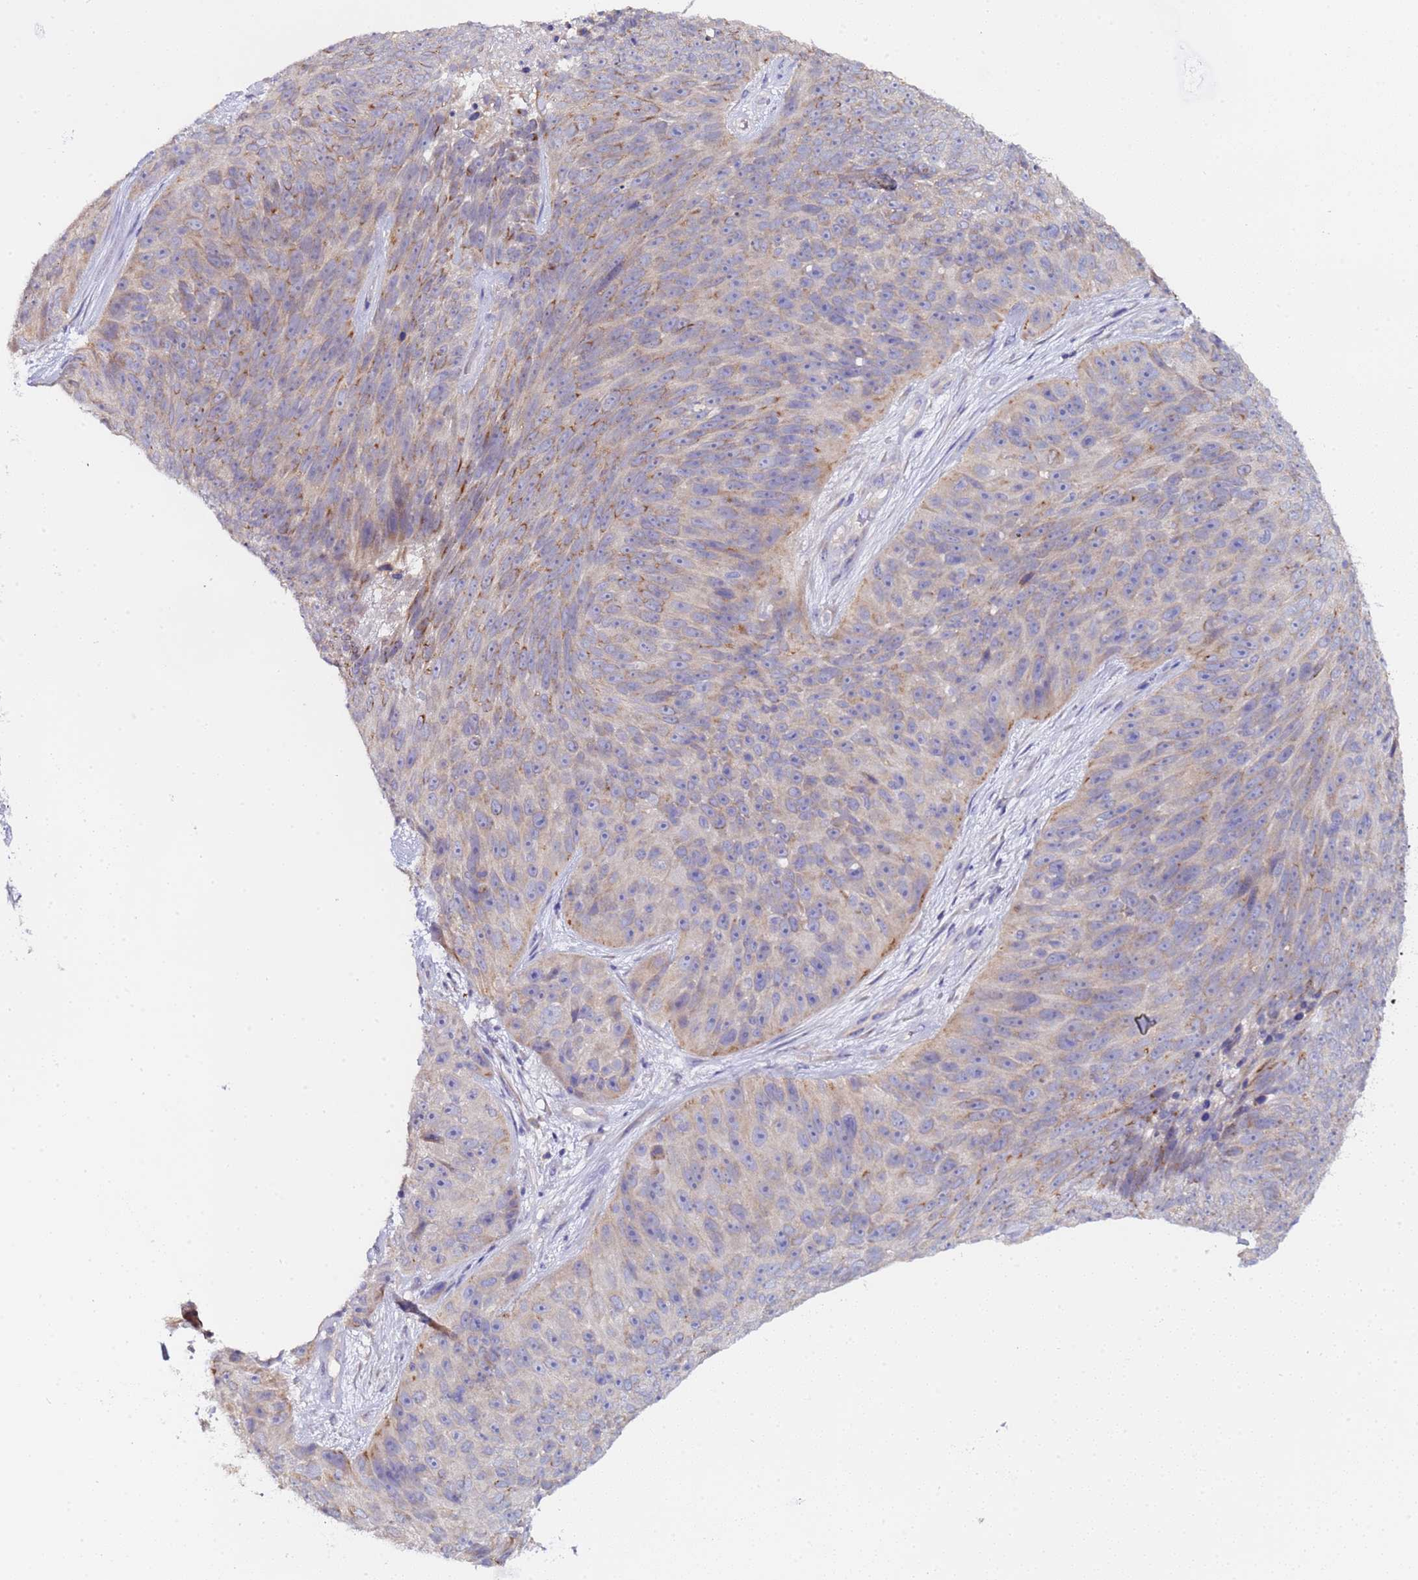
{"staining": {"intensity": "weak", "quantity": "<25%", "location": "cytoplasmic/membranous"}, "tissue": "skin cancer", "cell_type": "Tumor cells", "image_type": "cancer", "snomed": [{"axis": "morphology", "description": "Squamous cell carcinoma, NOS"}, {"axis": "topography", "description": "Skin"}], "caption": "There is no significant positivity in tumor cells of squamous cell carcinoma (skin).", "gene": "ELMOD2", "patient": {"sex": "female", "age": 87}}